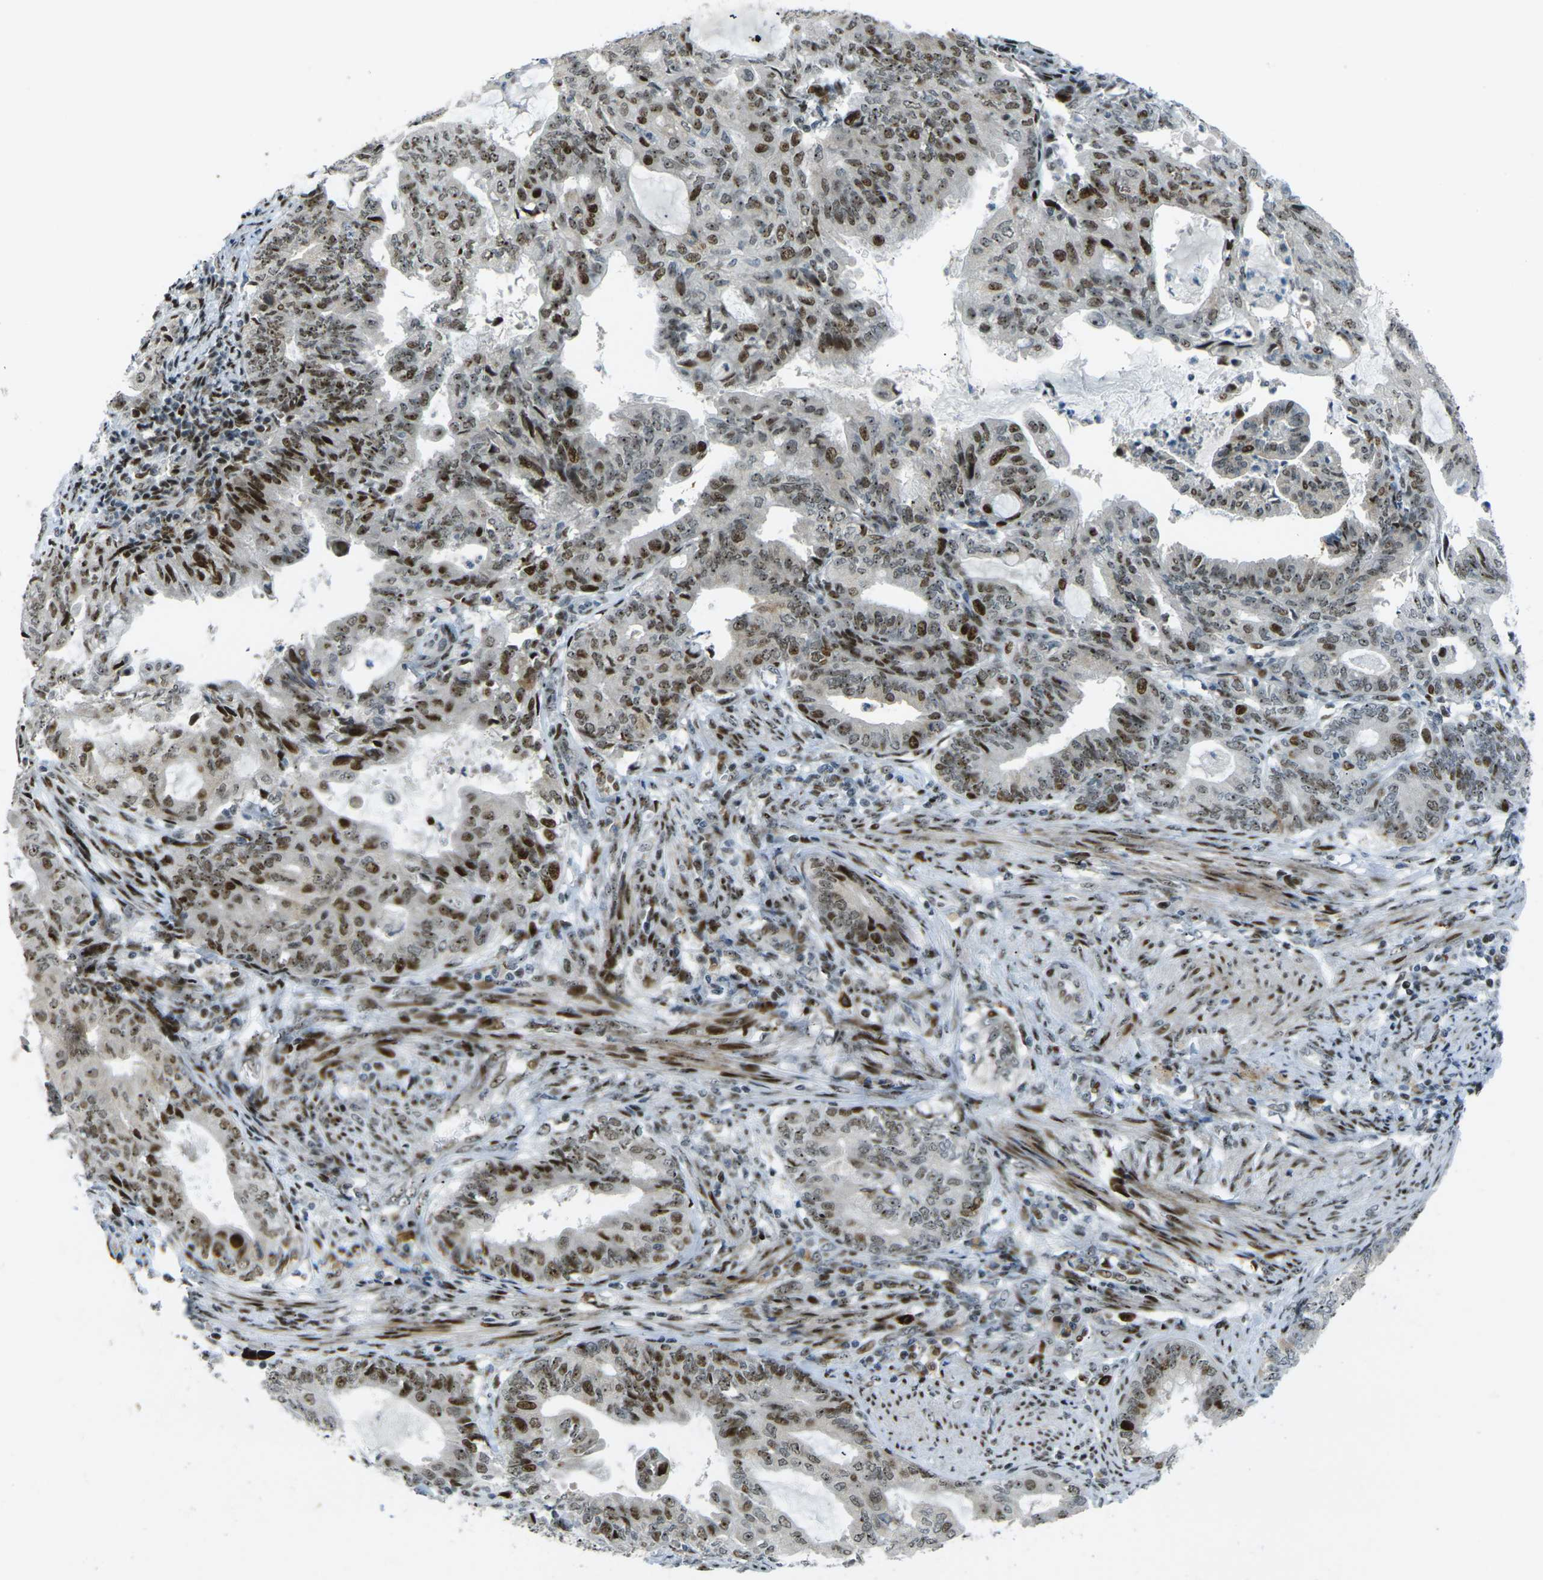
{"staining": {"intensity": "strong", "quantity": ">75%", "location": "nuclear"}, "tissue": "endometrial cancer", "cell_type": "Tumor cells", "image_type": "cancer", "snomed": [{"axis": "morphology", "description": "Adenocarcinoma, NOS"}, {"axis": "topography", "description": "Endometrium"}], "caption": "The image shows staining of adenocarcinoma (endometrial), revealing strong nuclear protein expression (brown color) within tumor cells.", "gene": "UBE2C", "patient": {"sex": "female", "age": 86}}